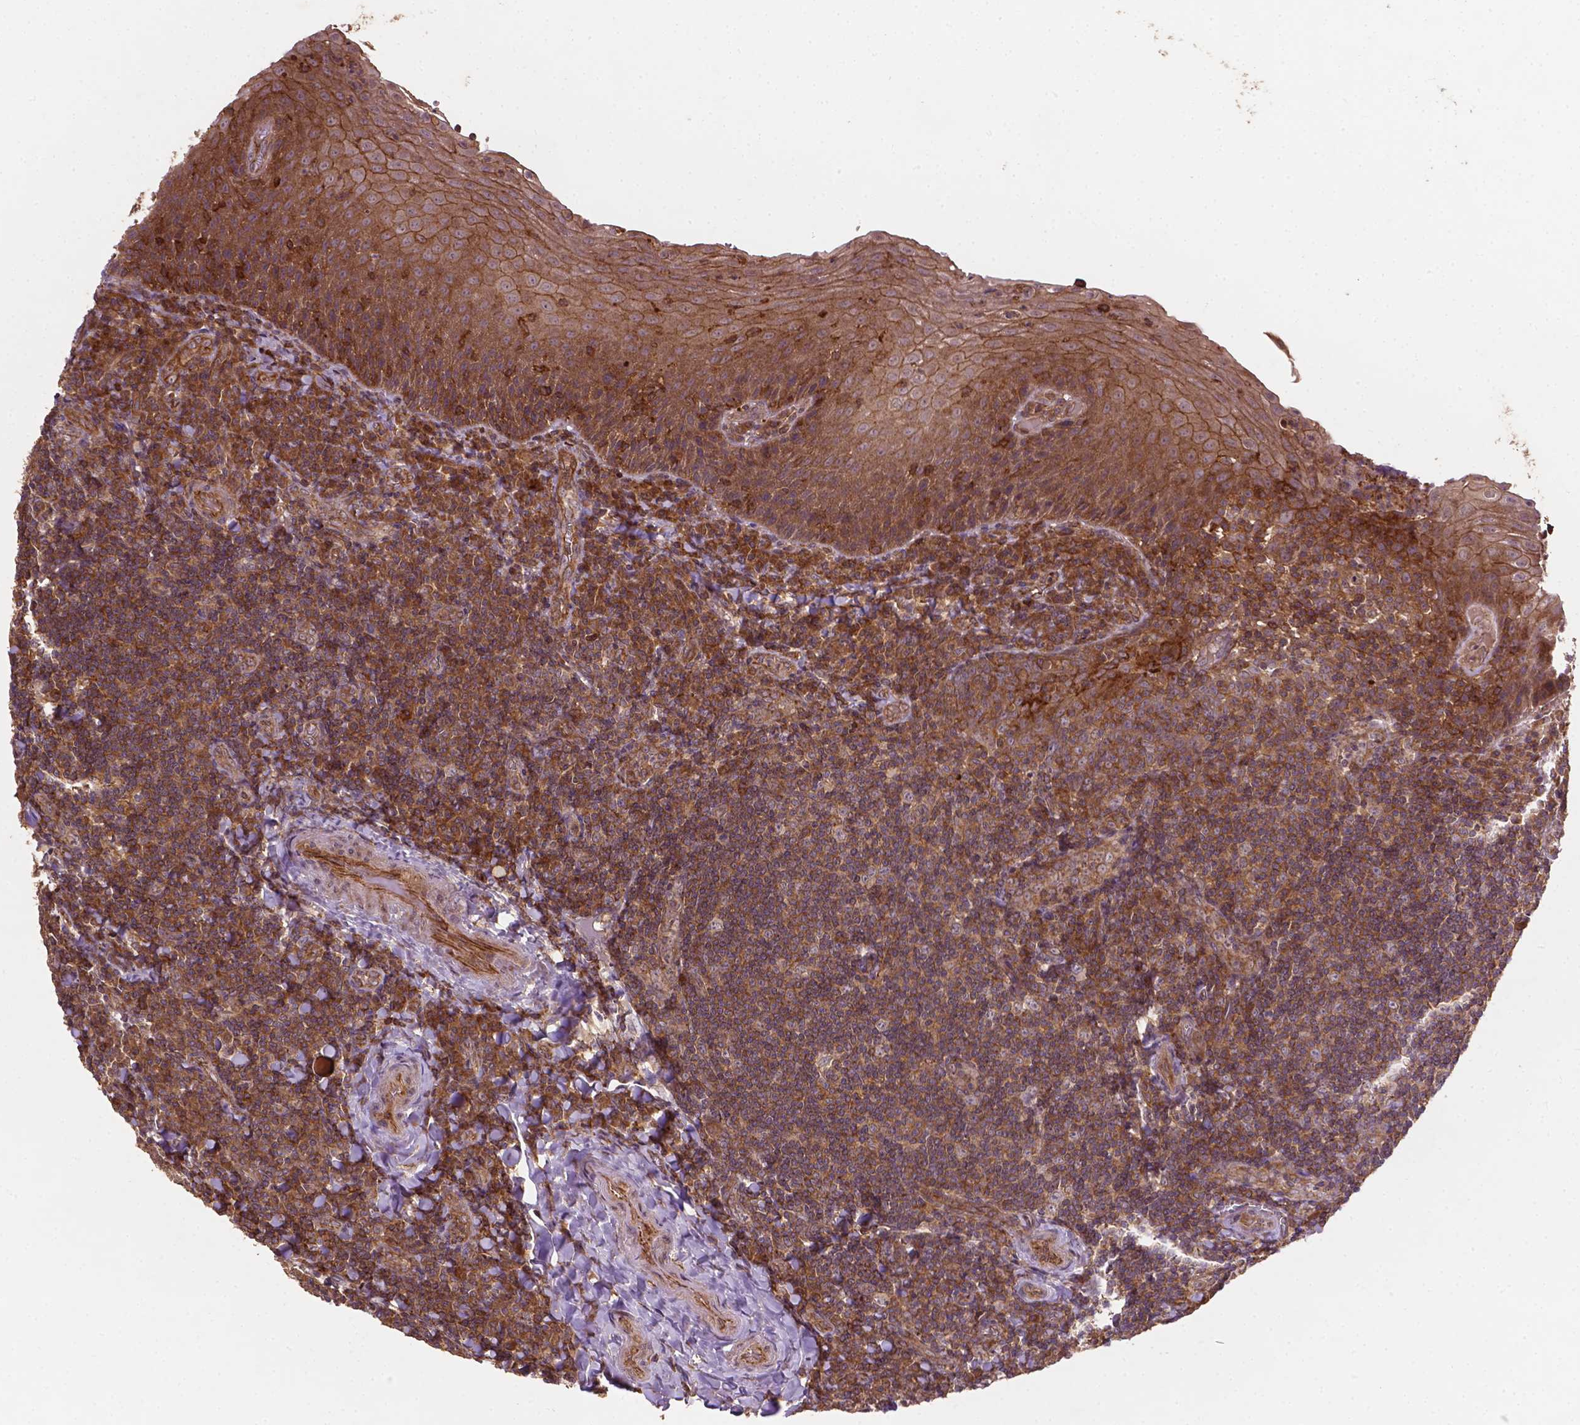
{"staining": {"intensity": "moderate", "quantity": ">75%", "location": "cytoplasmic/membranous"}, "tissue": "tonsil", "cell_type": "Germinal center cells", "image_type": "normal", "snomed": [{"axis": "morphology", "description": "Normal tissue, NOS"}, {"axis": "morphology", "description": "Inflammation, NOS"}, {"axis": "topography", "description": "Tonsil"}], "caption": "Protein expression analysis of unremarkable human tonsil reveals moderate cytoplasmic/membranous staining in about >75% of germinal center cells. (Brightfield microscopy of DAB IHC at high magnification).", "gene": "ZMYND19", "patient": {"sex": "female", "age": 31}}